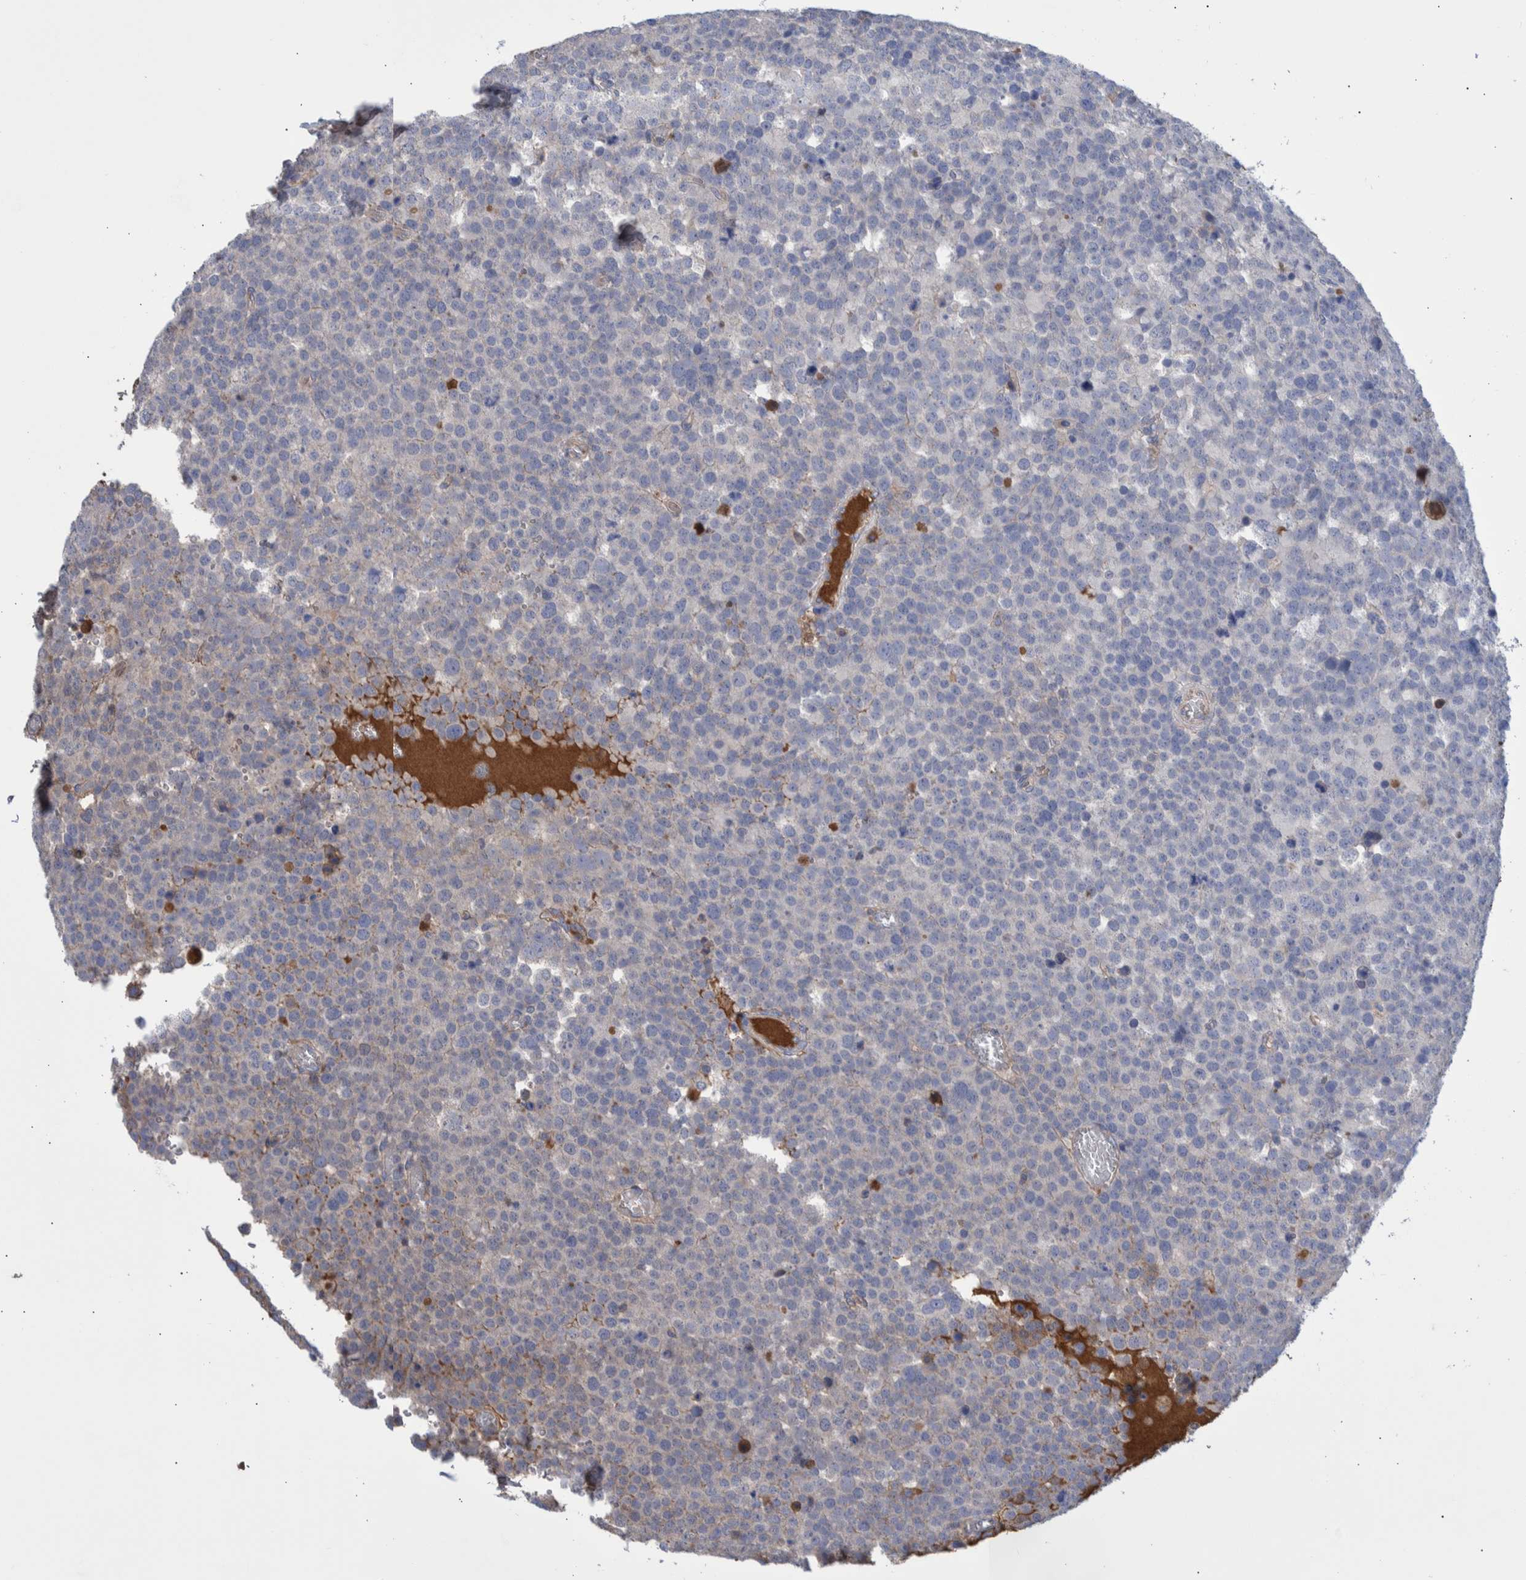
{"staining": {"intensity": "negative", "quantity": "none", "location": "none"}, "tissue": "testis cancer", "cell_type": "Tumor cells", "image_type": "cancer", "snomed": [{"axis": "morphology", "description": "Seminoma, NOS"}, {"axis": "topography", "description": "Testis"}], "caption": "Testis cancer (seminoma) was stained to show a protein in brown. There is no significant expression in tumor cells.", "gene": "DLL4", "patient": {"sex": "male", "age": 71}}